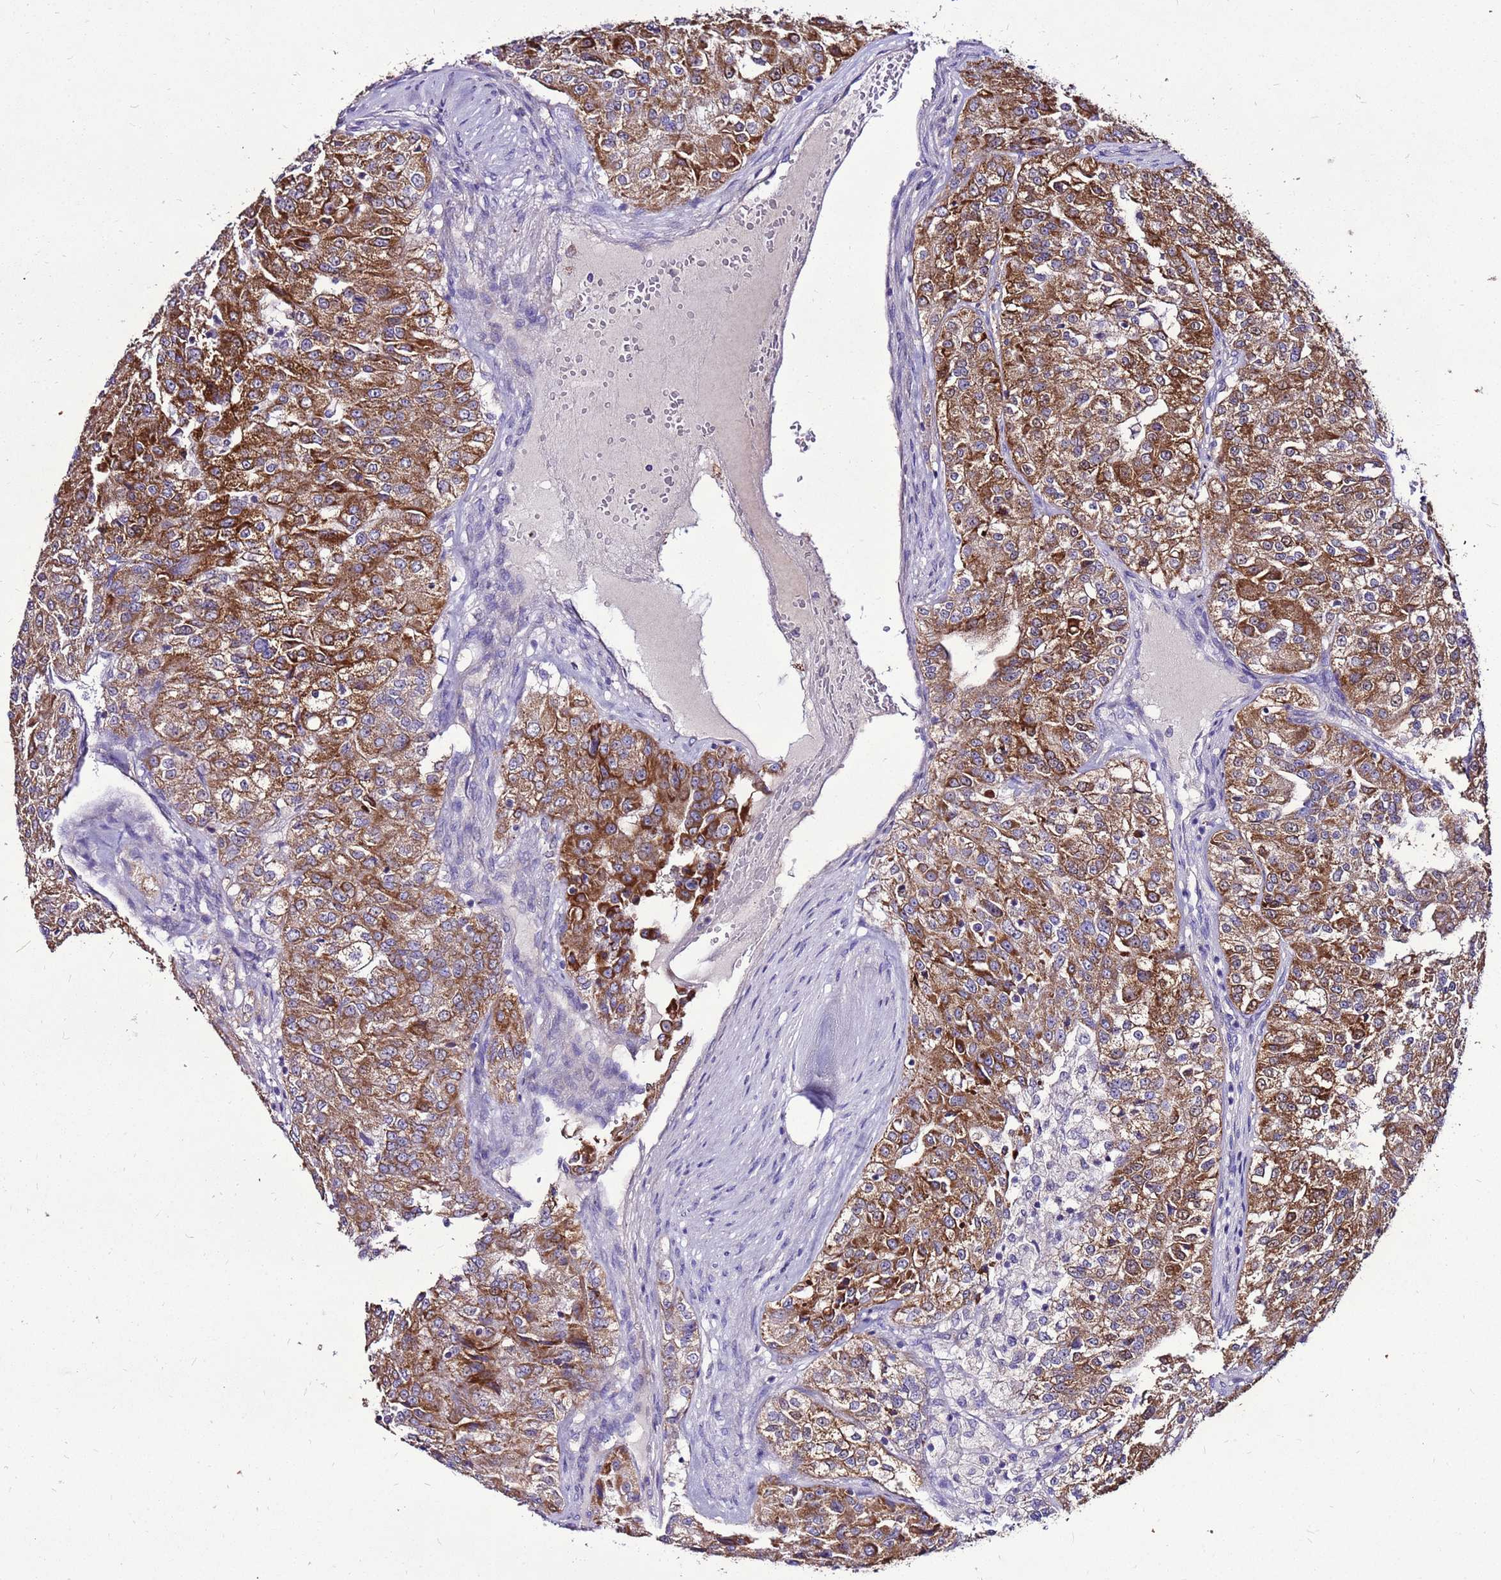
{"staining": {"intensity": "strong", "quantity": ">75%", "location": "cytoplasmic/membranous"}, "tissue": "renal cancer", "cell_type": "Tumor cells", "image_type": "cancer", "snomed": [{"axis": "morphology", "description": "Adenocarcinoma, NOS"}, {"axis": "topography", "description": "Kidney"}], "caption": "This is an image of immunohistochemistry (IHC) staining of renal adenocarcinoma, which shows strong positivity in the cytoplasmic/membranous of tumor cells.", "gene": "TMEM106C", "patient": {"sex": "female", "age": 63}}